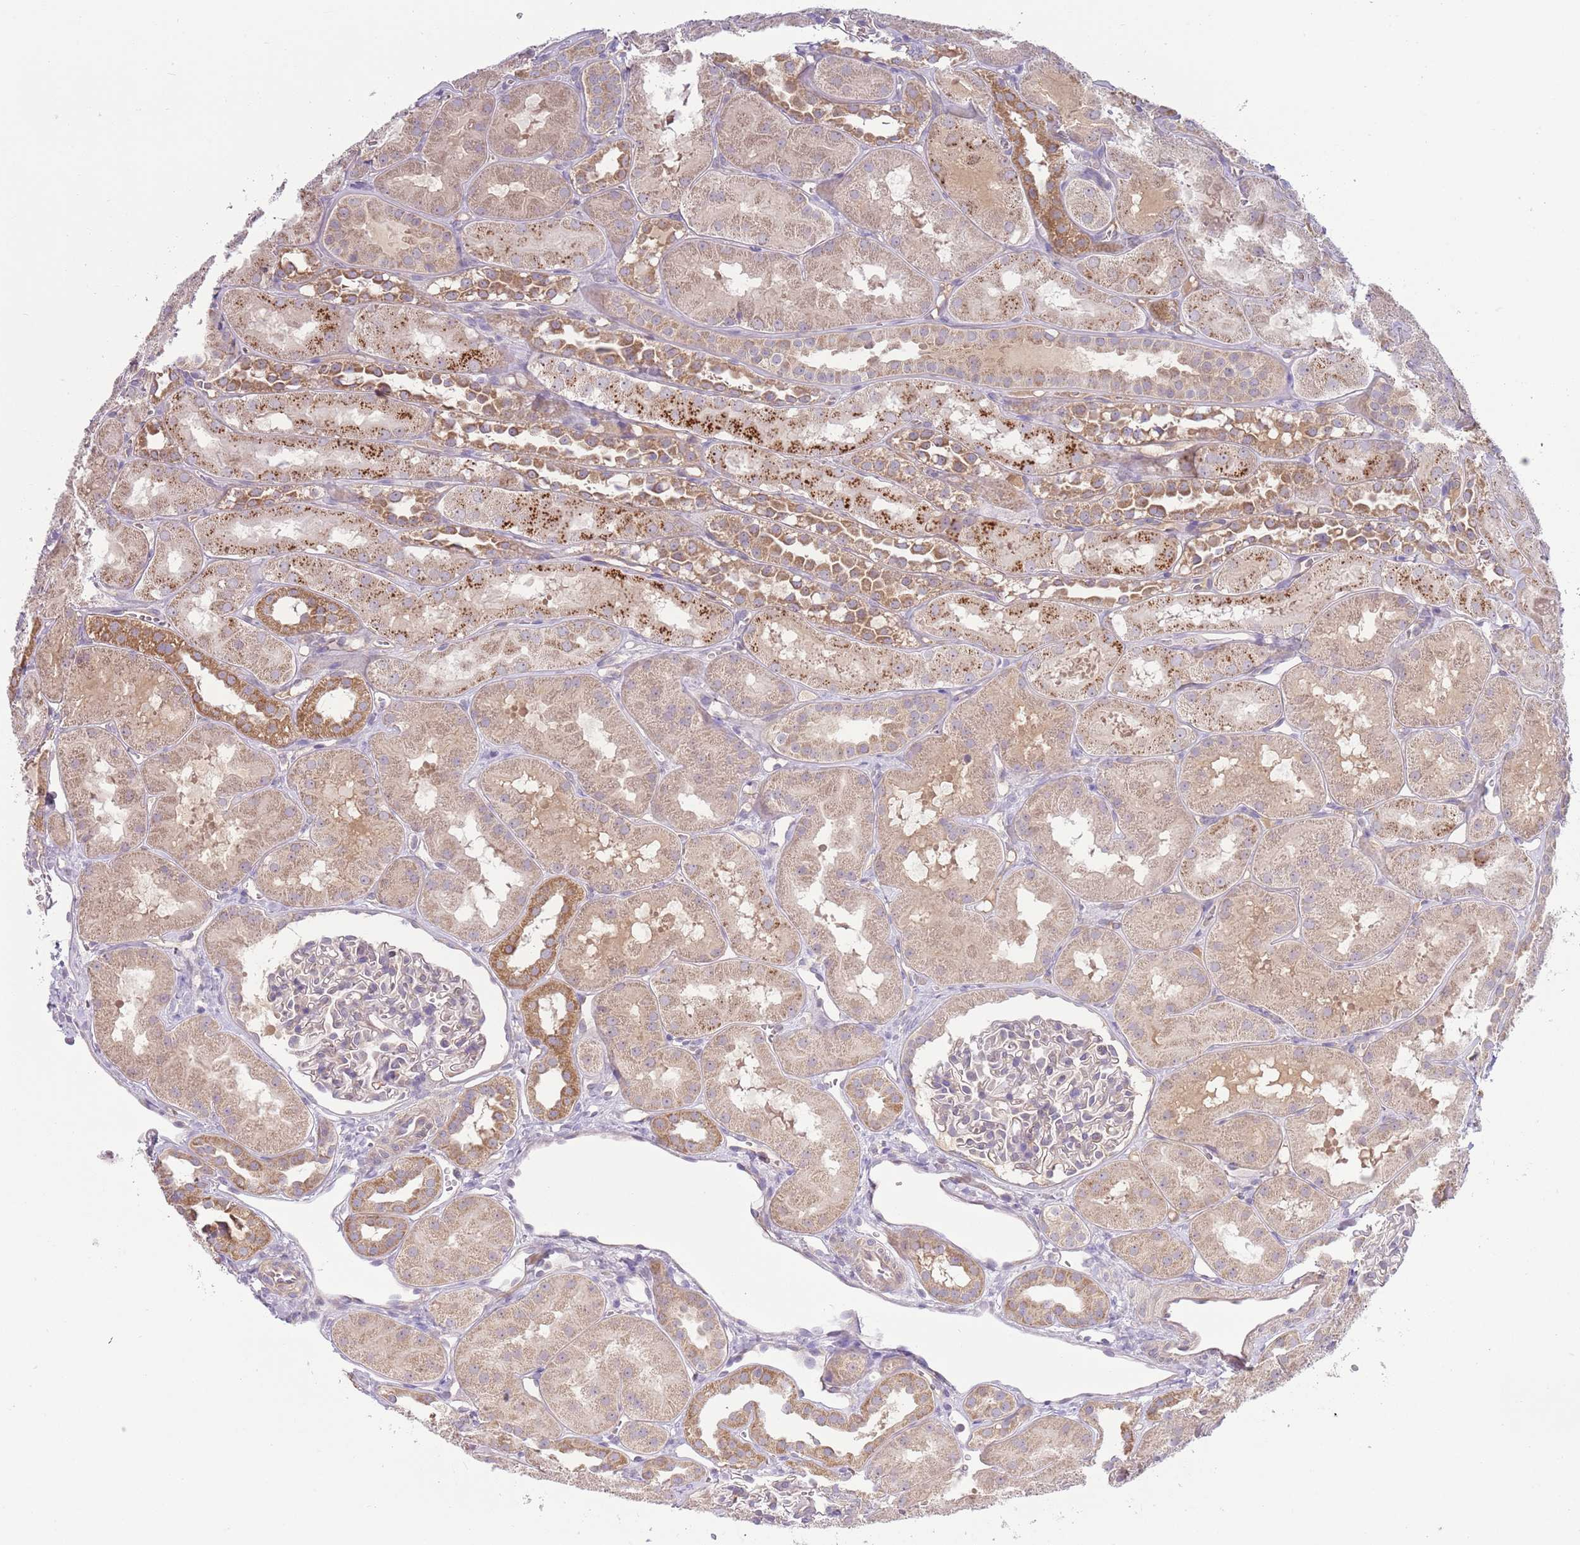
{"staining": {"intensity": "weak", "quantity": "<25%", "location": "cytoplasmic/membranous"}, "tissue": "kidney", "cell_type": "Cells in glomeruli", "image_type": "normal", "snomed": [{"axis": "morphology", "description": "Normal tissue, NOS"}, {"axis": "topography", "description": "Kidney"}, {"axis": "topography", "description": "Urinary bladder"}], "caption": "An immunohistochemistry histopathology image of unremarkable kidney is shown. There is no staining in cells in glomeruli of kidney. (Brightfield microscopy of DAB immunohistochemistry at high magnification).", "gene": "SKOR2", "patient": {"sex": "male", "age": 16}}